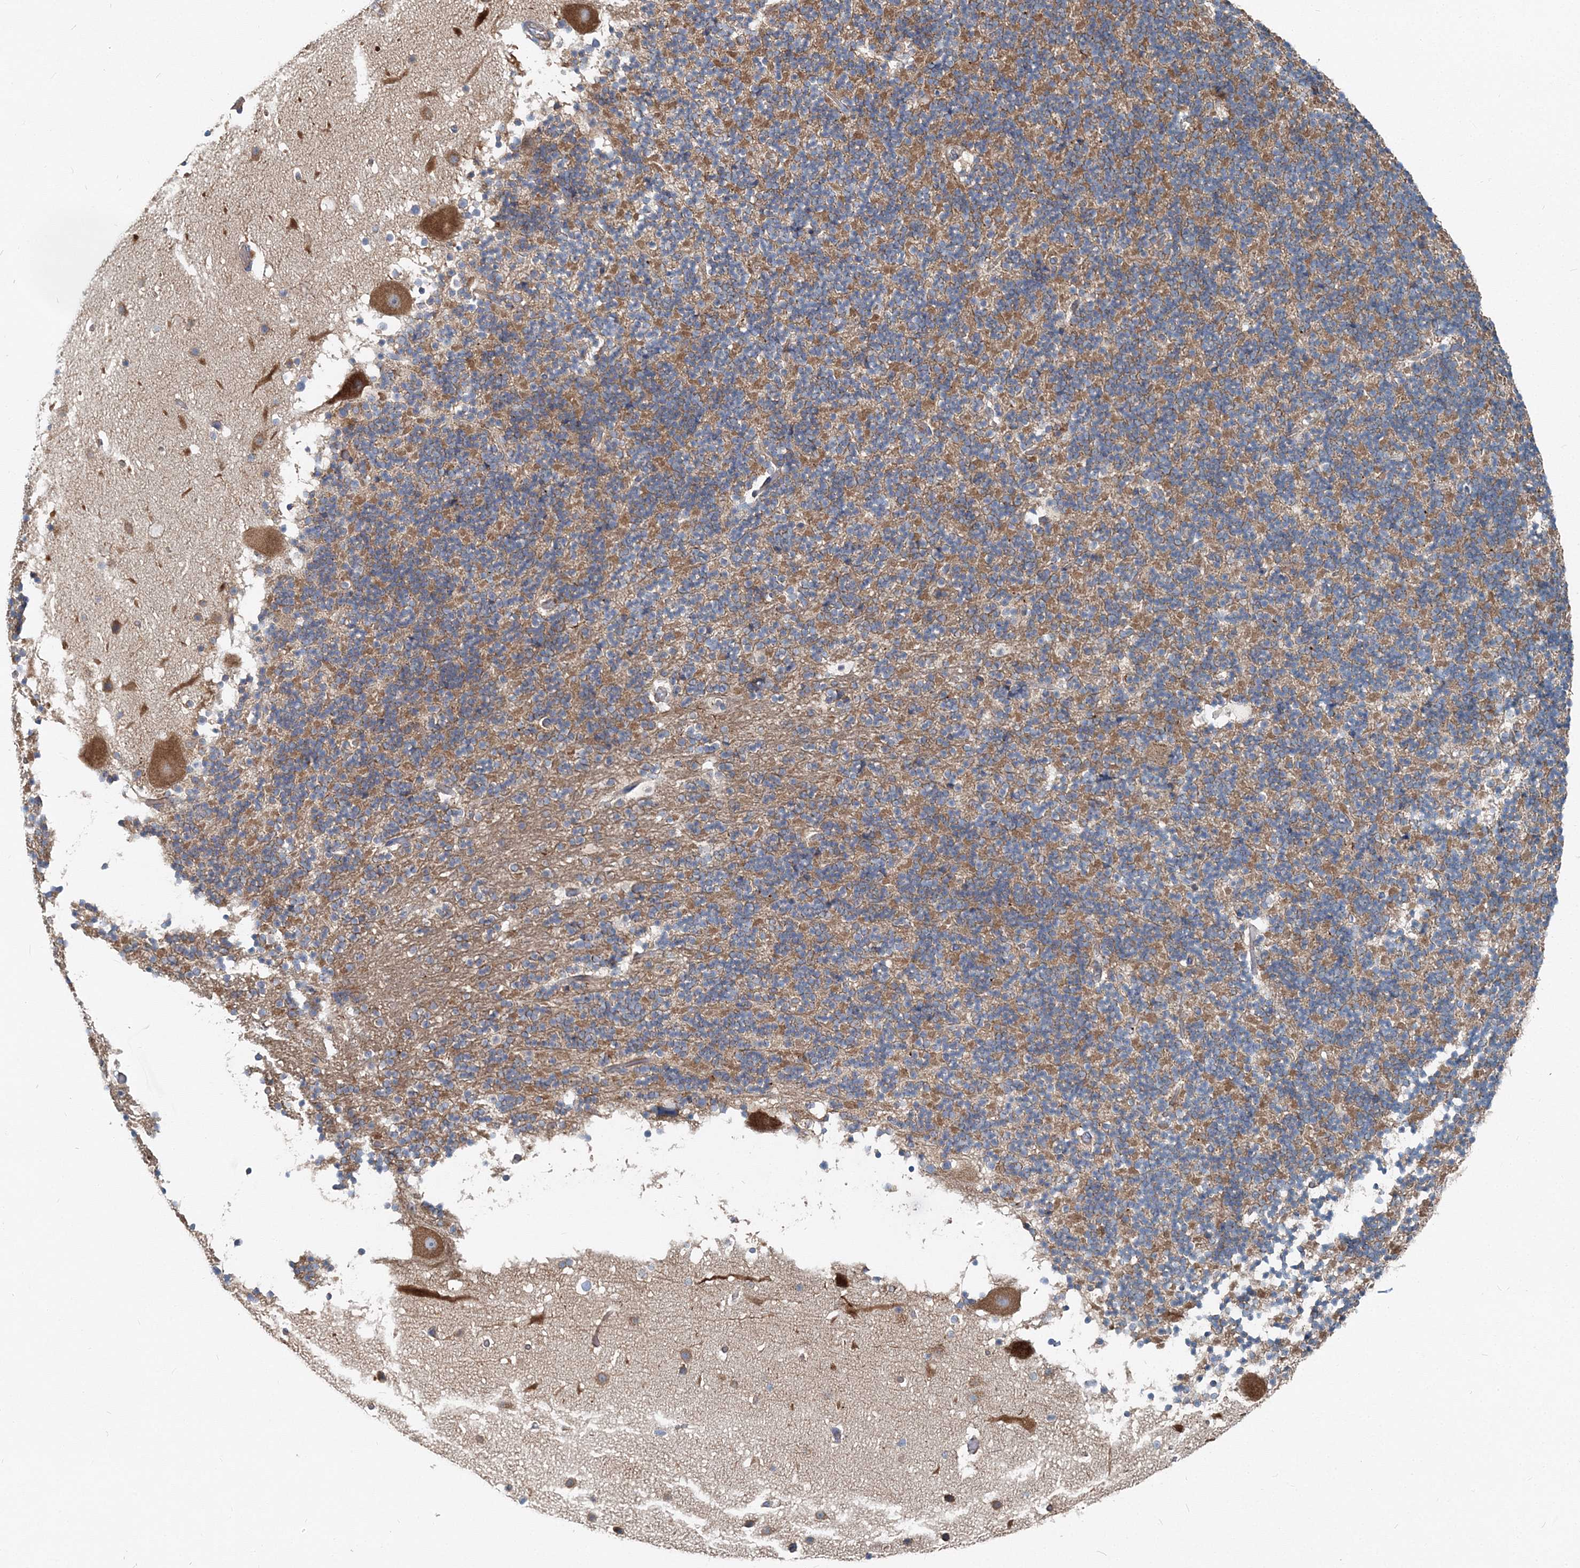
{"staining": {"intensity": "moderate", "quantity": "25%-75%", "location": "cytoplasmic/membranous"}, "tissue": "cerebellum", "cell_type": "Cells in granular layer", "image_type": "normal", "snomed": [{"axis": "morphology", "description": "Normal tissue, NOS"}, {"axis": "topography", "description": "Cerebellum"}], "caption": "Protein staining demonstrates moderate cytoplasmic/membranous positivity in approximately 25%-75% of cells in granular layer in benign cerebellum.", "gene": "MPHOSPH9", "patient": {"sex": "male", "age": 57}}